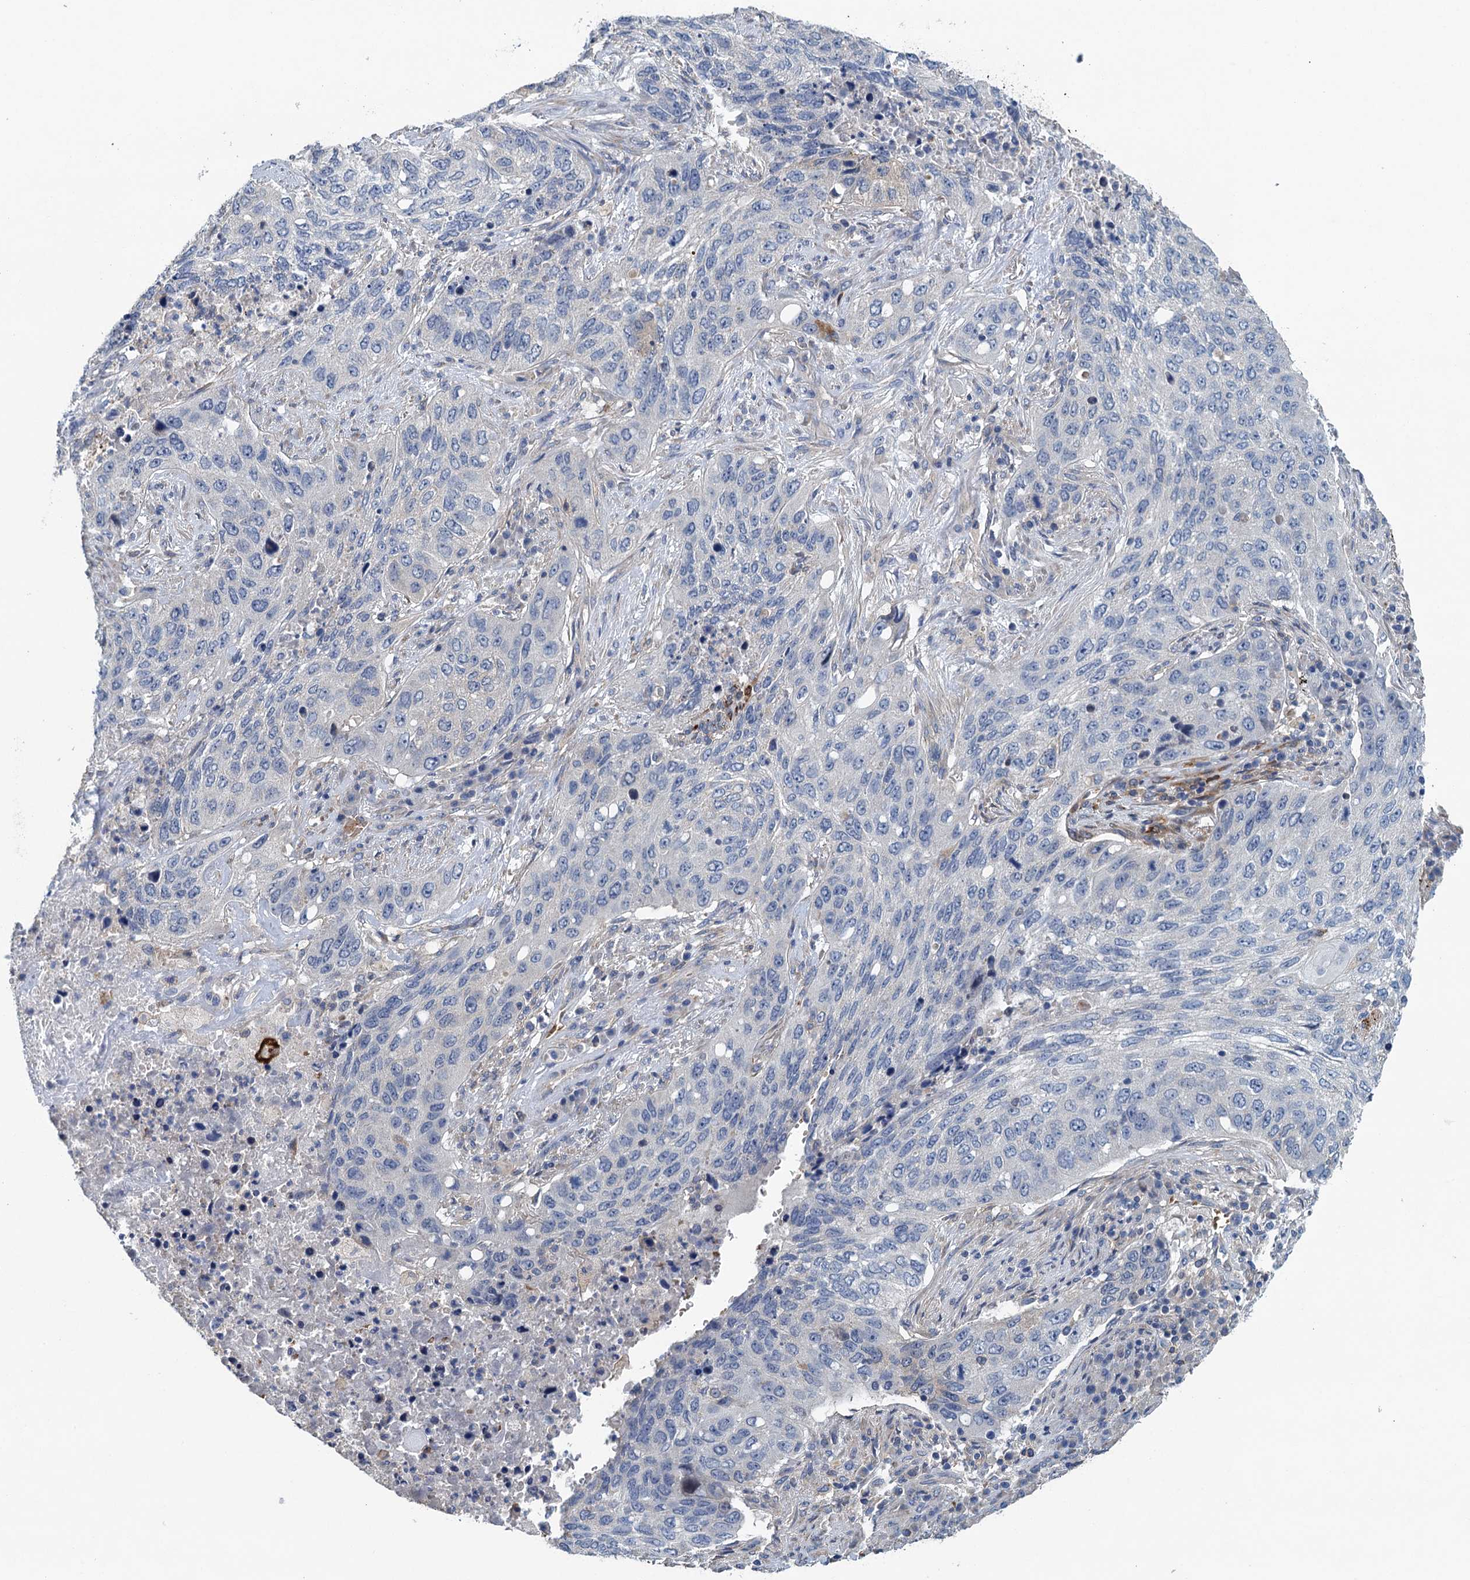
{"staining": {"intensity": "negative", "quantity": "none", "location": "none"}, "tissue": "lung cancer", "cell_type": "Tumor cells", "image_type": "cancer", "snomed": [{"axis": "morphology", "description": "Squamous cell carcinoma, NOS"}, {"axis": "topography", "description": "Lung"}], "caption": "An image of human lung cancer (squamous cell carcinoma) is negative for staining in tumor cells.", "gene": "RSAD2", "patient": {"sex": "female", "age": 63}}